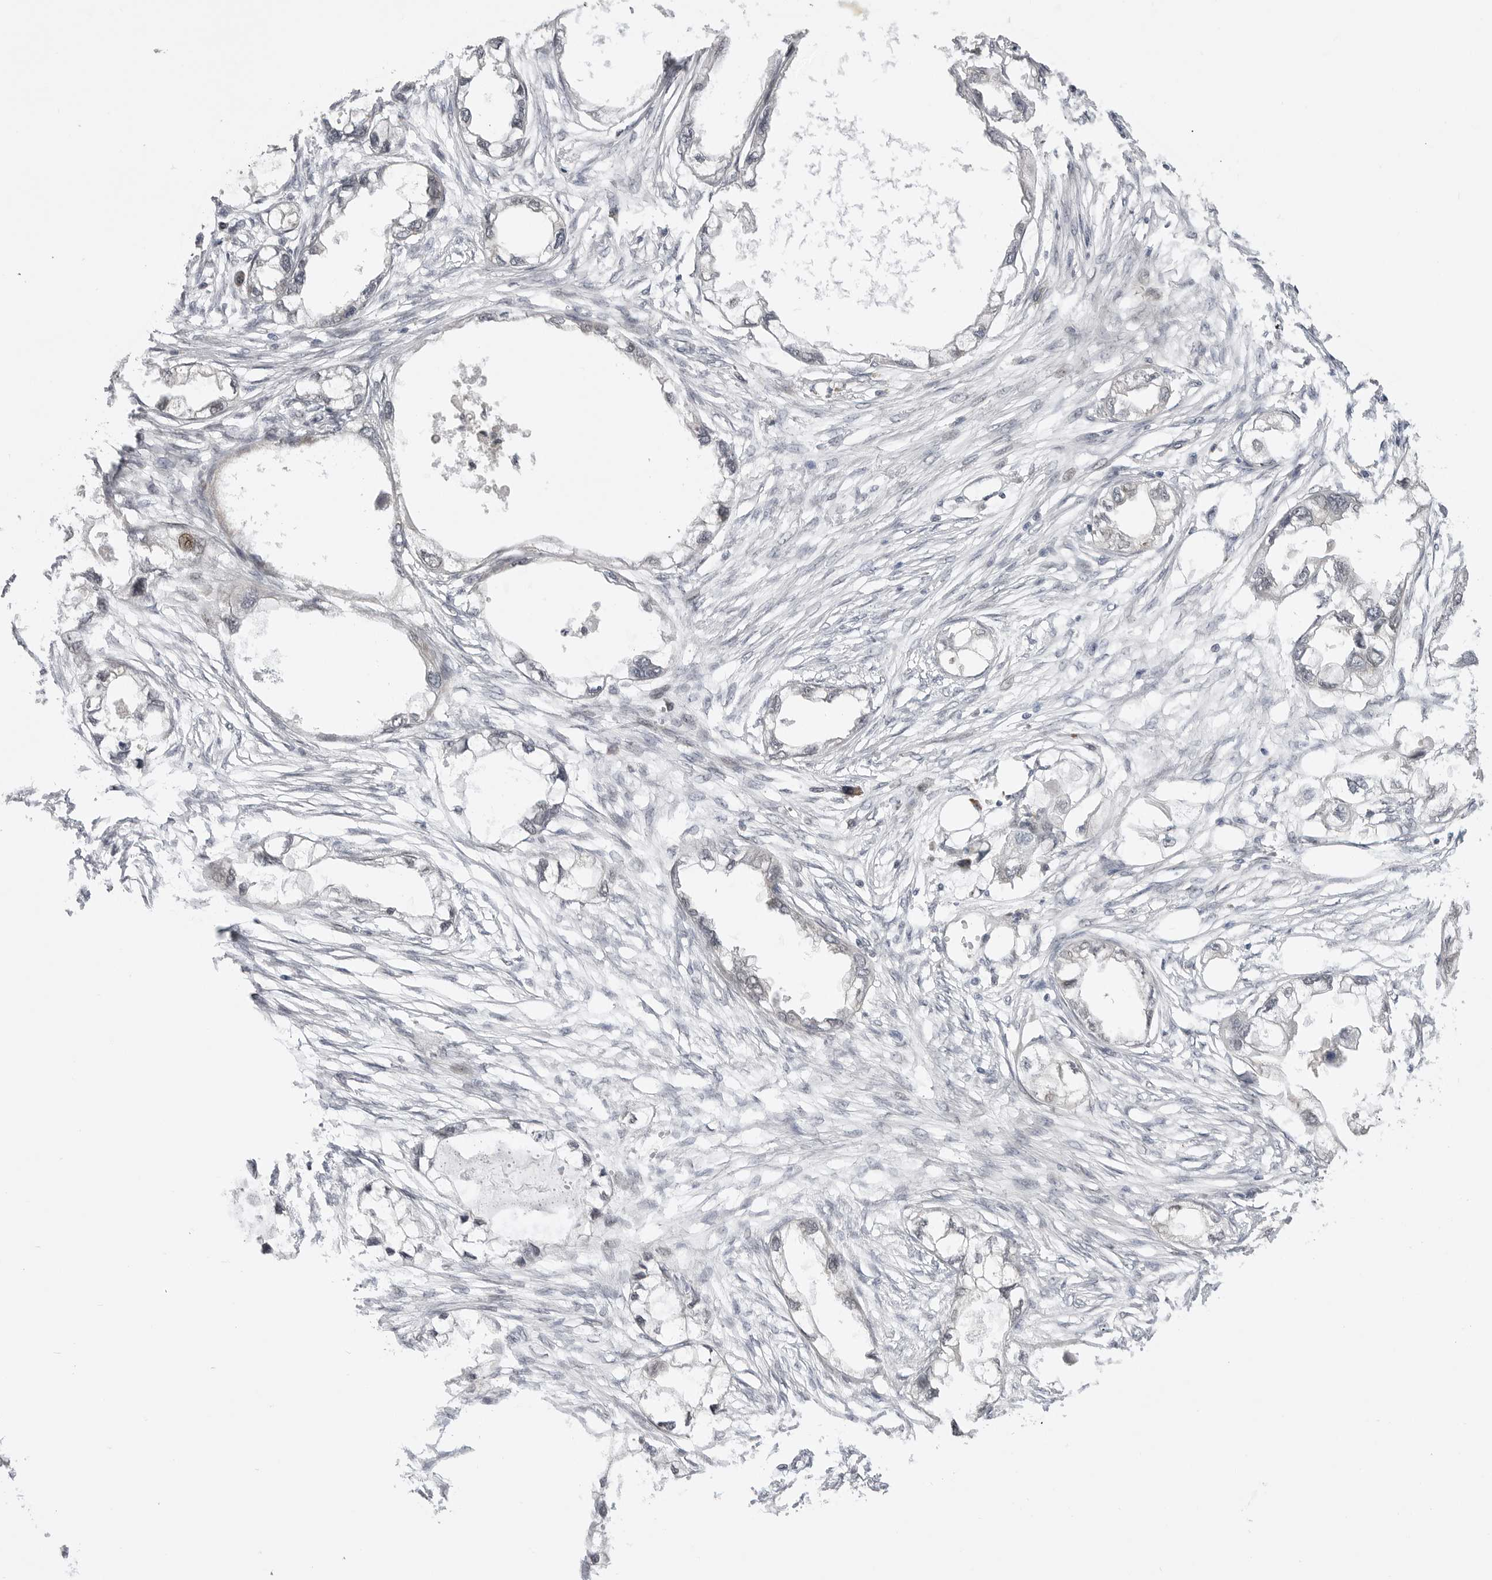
{"staining": {"intensity": "negative", "quantity": "none", "location": "none"}, "tissue": "endometrial cancer", "cell_type": "Tumor cells", "image_type": "cancer", "snomed": [{"axis": "morphology", "description": "Adenocarcinoma, NOS"}, {"axis": "morphology", "description": "Adenocarcinoma, metastatic, NOS"}, {"axis": "topography", "description": "Adipose tissue"}, {"axis": "topography", "description": "Endometrium"}], "caption": "This is an immunohistochemistry micrograph of human metastatic adenocarcinoma (endometrial). There is no staining in tumor cells.", "gene": "GGT6", "patient": {"sex": "female", "age": 67}}